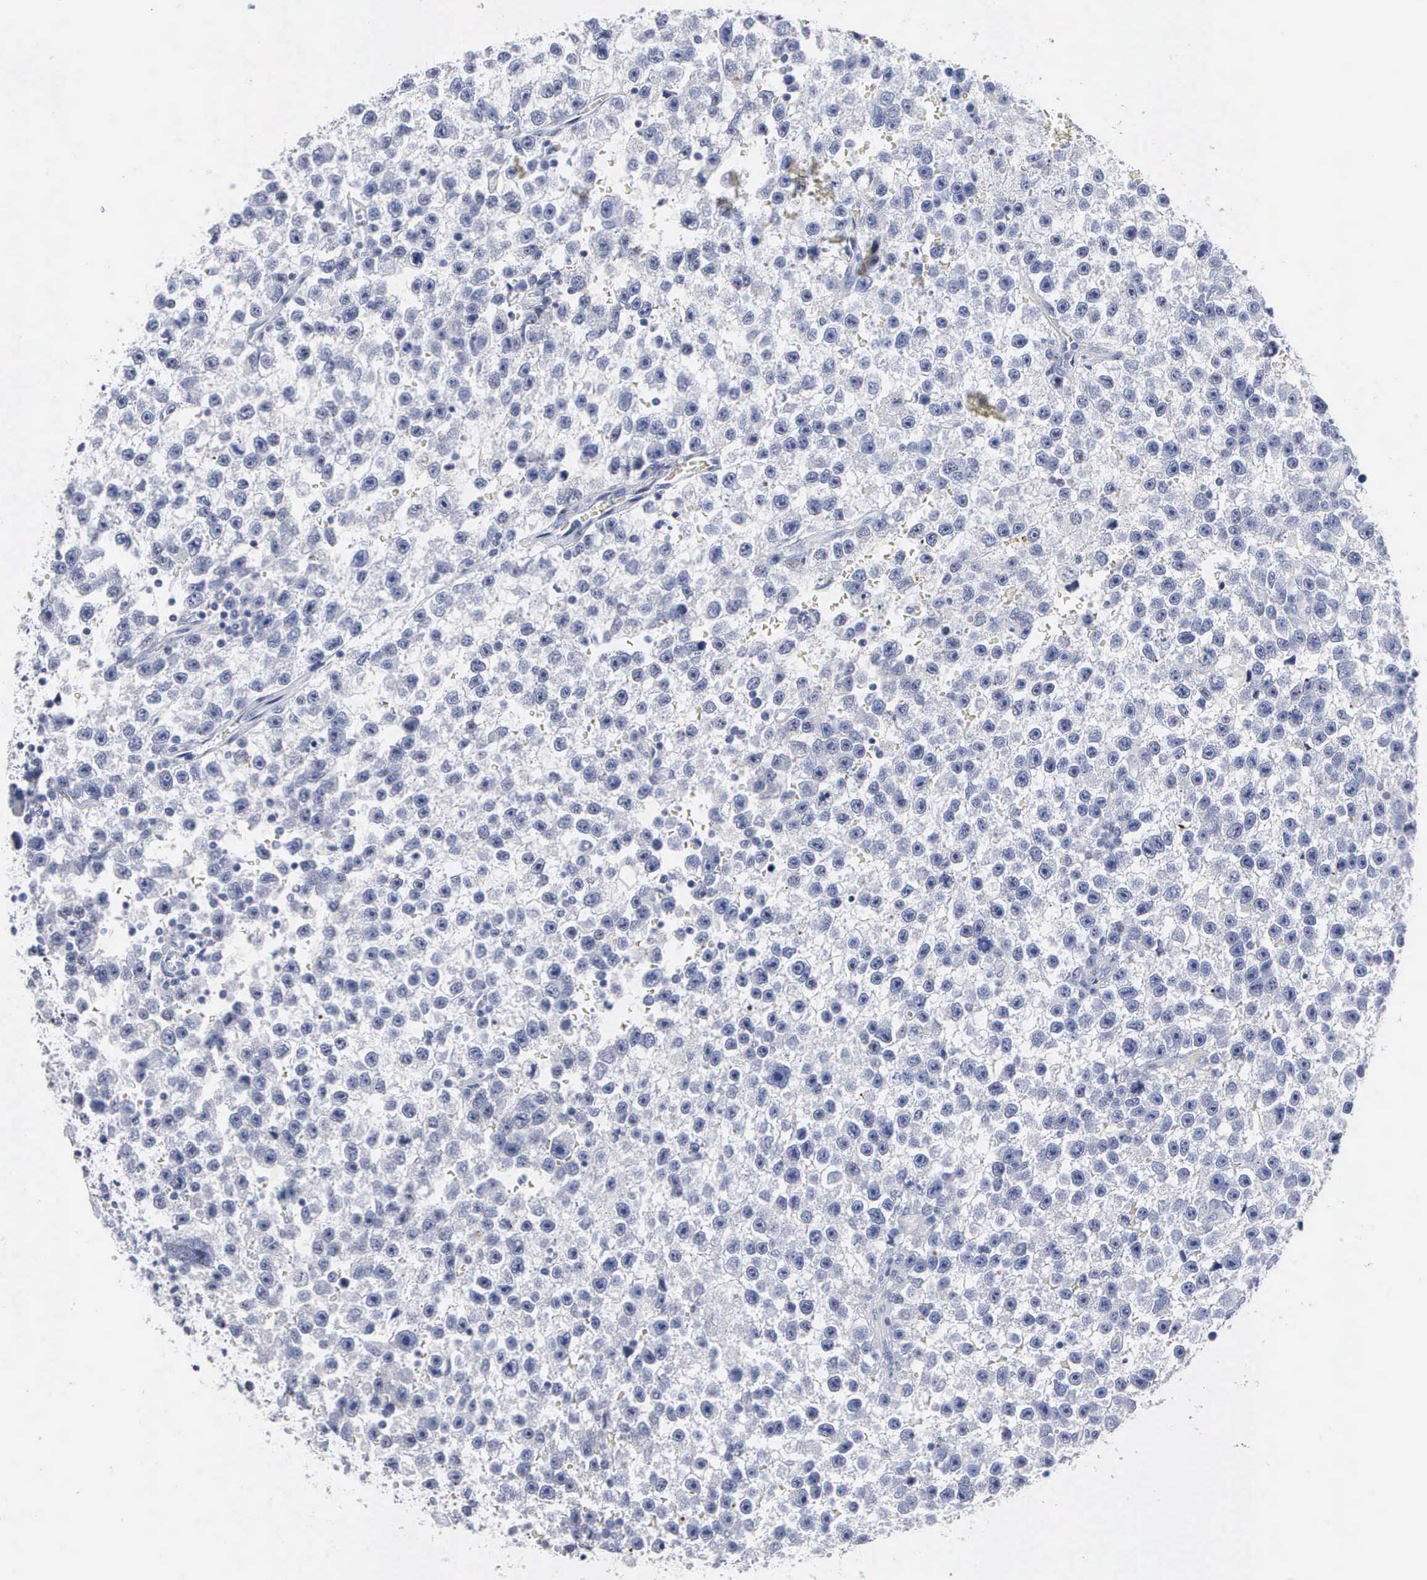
{"staining": {"intensity": "negative", "quantity": "none", "location": "none"}, "tissue": "testis cancer", "cell_type": "Tumor cells", "image_type": "cancer", "snomed": [{"axis": "morphology", "description": "Seminoma, NOS"}, {"axis": "topography", "description": "Testis"}], "caption": "This is an immunohistochemistry (IHC) photomicrograph of testis cancer (seminoma). There is no staining in tumor cells.", "gene": "ASPHD2", "patient": {"sex": "male", "age": 33}}